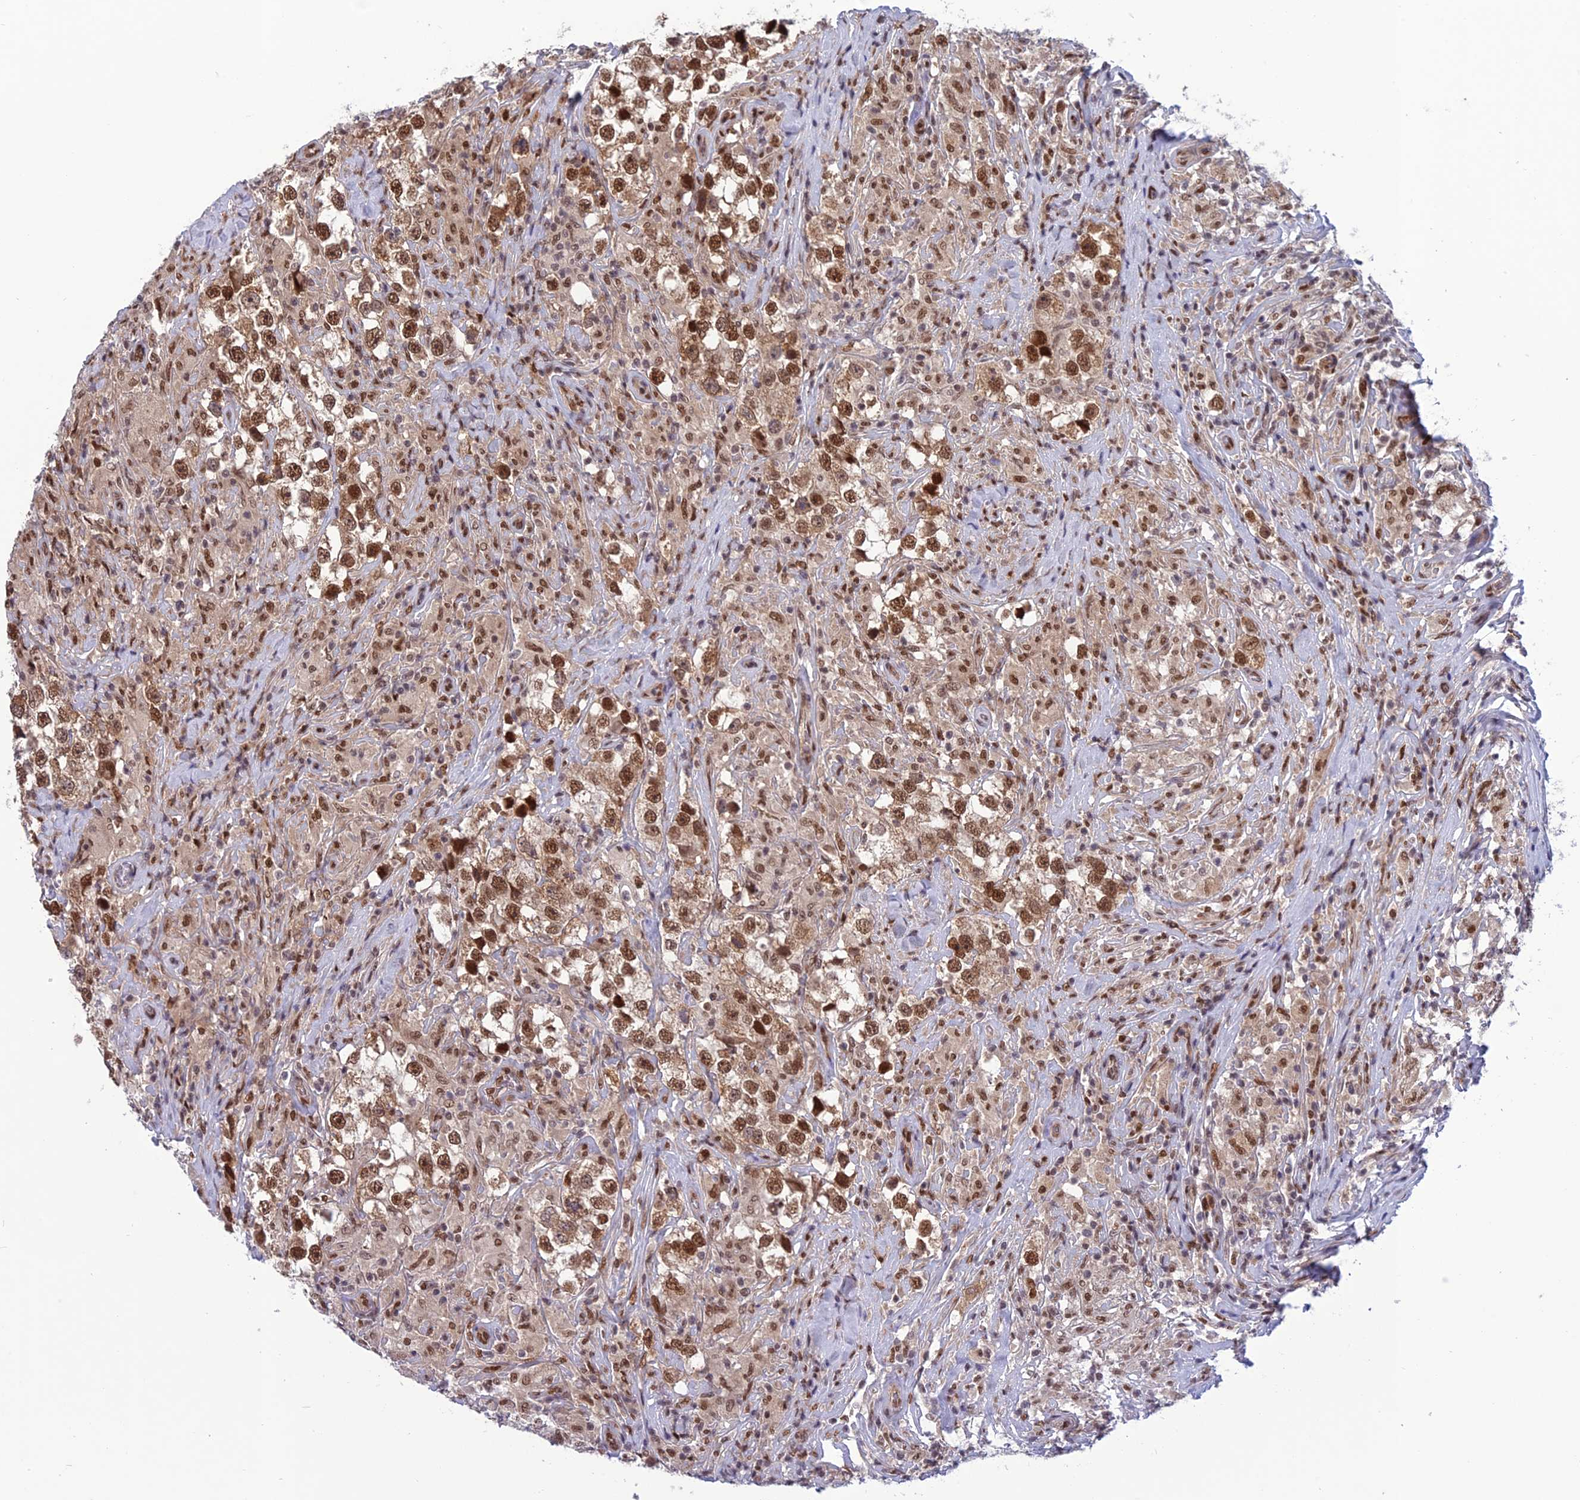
{"staining": {"intensity": "moderate", "quantity": ">75%", "location": "nuclear"}, "tissue": "testis cancer", "cell_type": "Tumor cells", "image_type": "cancer", "snomed": [{"axis": "morphology", "description": "Seminoma, NOS"}, {"axis": "topography", "description": "Testis"}], "caption": "About >75% of tumor cells in testis cancer (seminoma) exhibit moderate nuclear protein expression as visualized by brown immunohistochemical staining.", "gene": "RTRAF", "patient": {"sex": "male", "age": 46}}